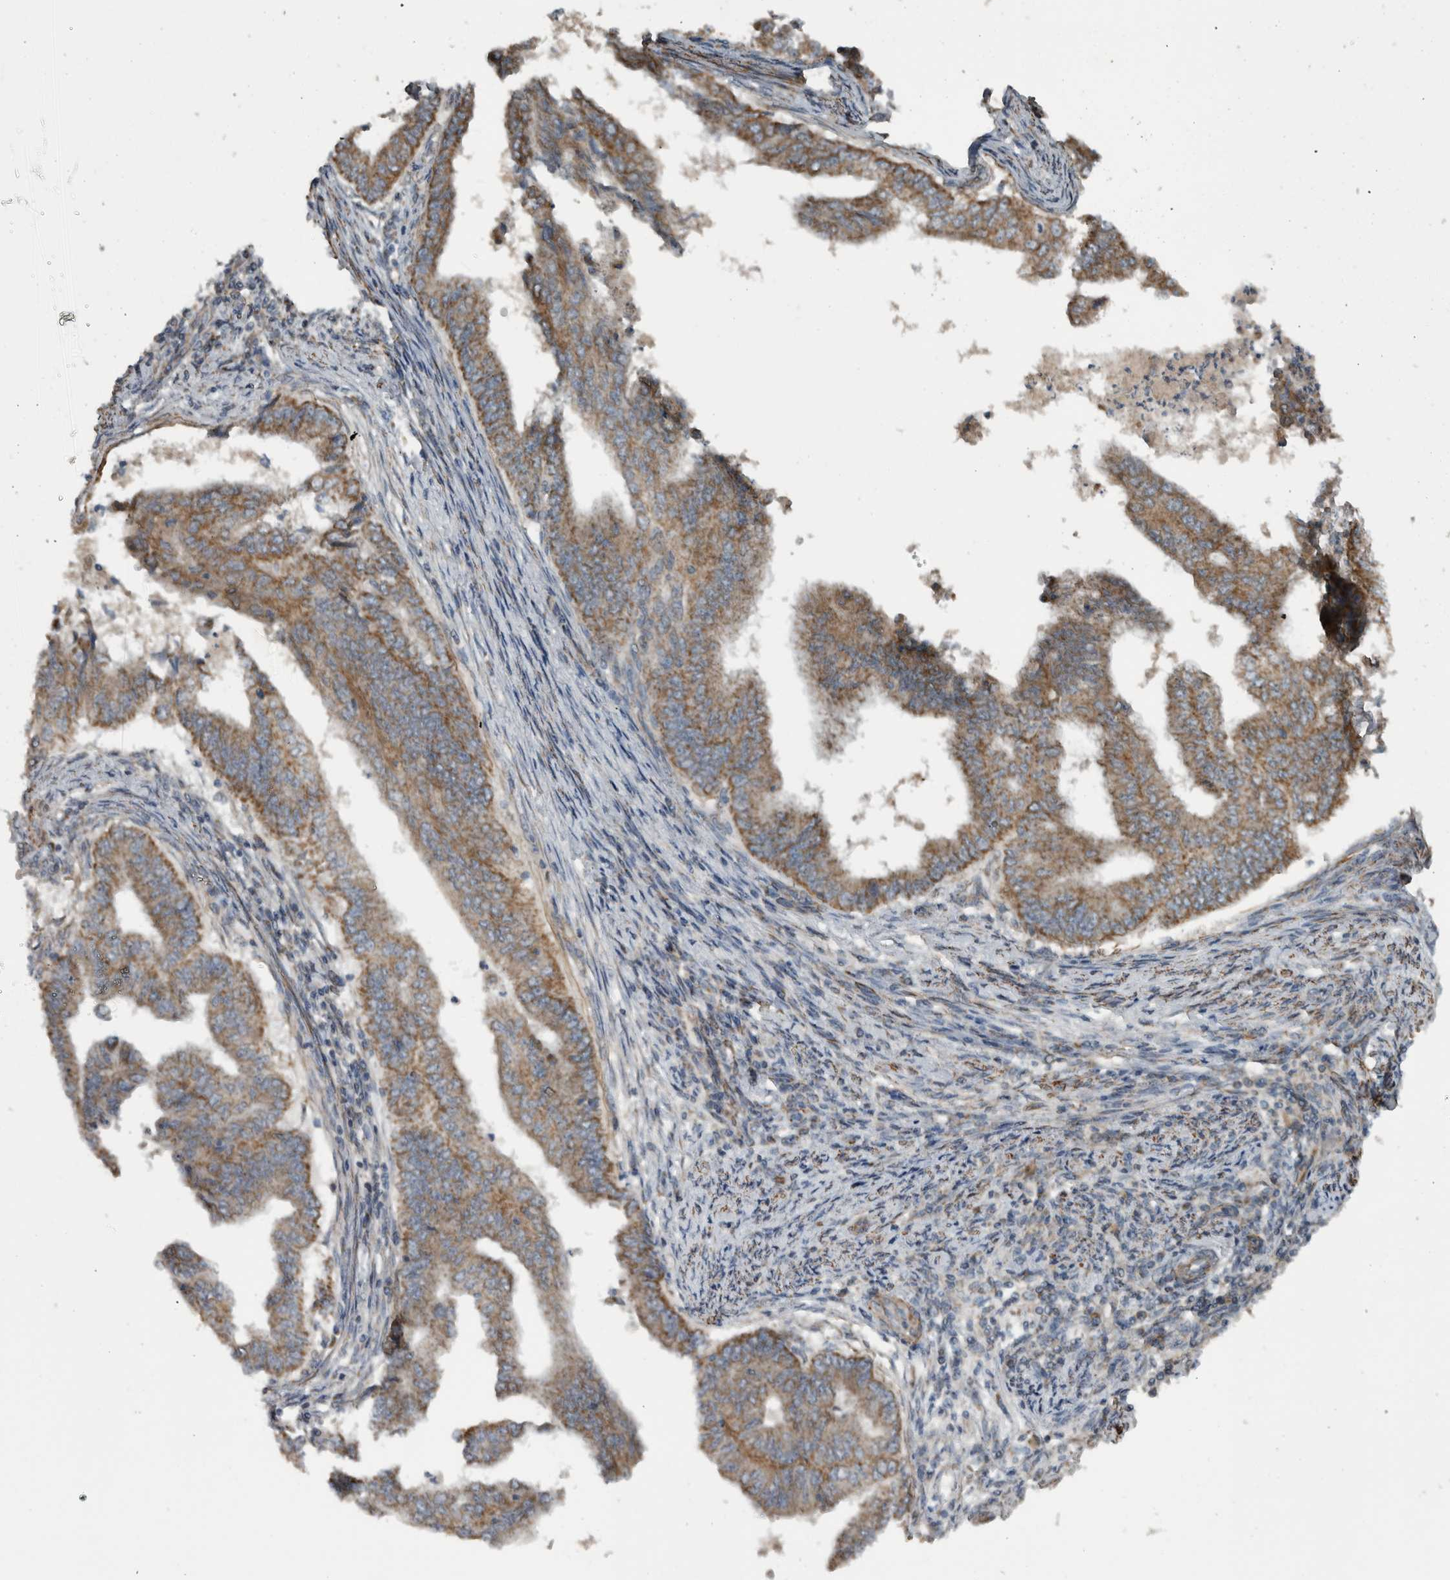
{"staining": {"intensity": "moderate", "quantity": ">75%", "location": "cytoplasmic/membranous"}, "tissue": "endometrial cancer", "cell_type": "Tumor cells", "image_type": "cancer", "snomed": [{"axis": "morphology", "description": "Polyp, NOS"}, {"axis": "morphology", "description": "Adenocarcinoma, NOS"}, {"axis": "morphology", "description": "Adenoma, NOS"}, {"axis": "topography", "description": "Endometrium"}], "caption": "Moderate cytoplasmic/membranous expression is appreciated in approximately >75% of tumor cells in adenoma (endometrial).", "gene": "ARMC1", "patient": {"sex": "female", "age": 79}}